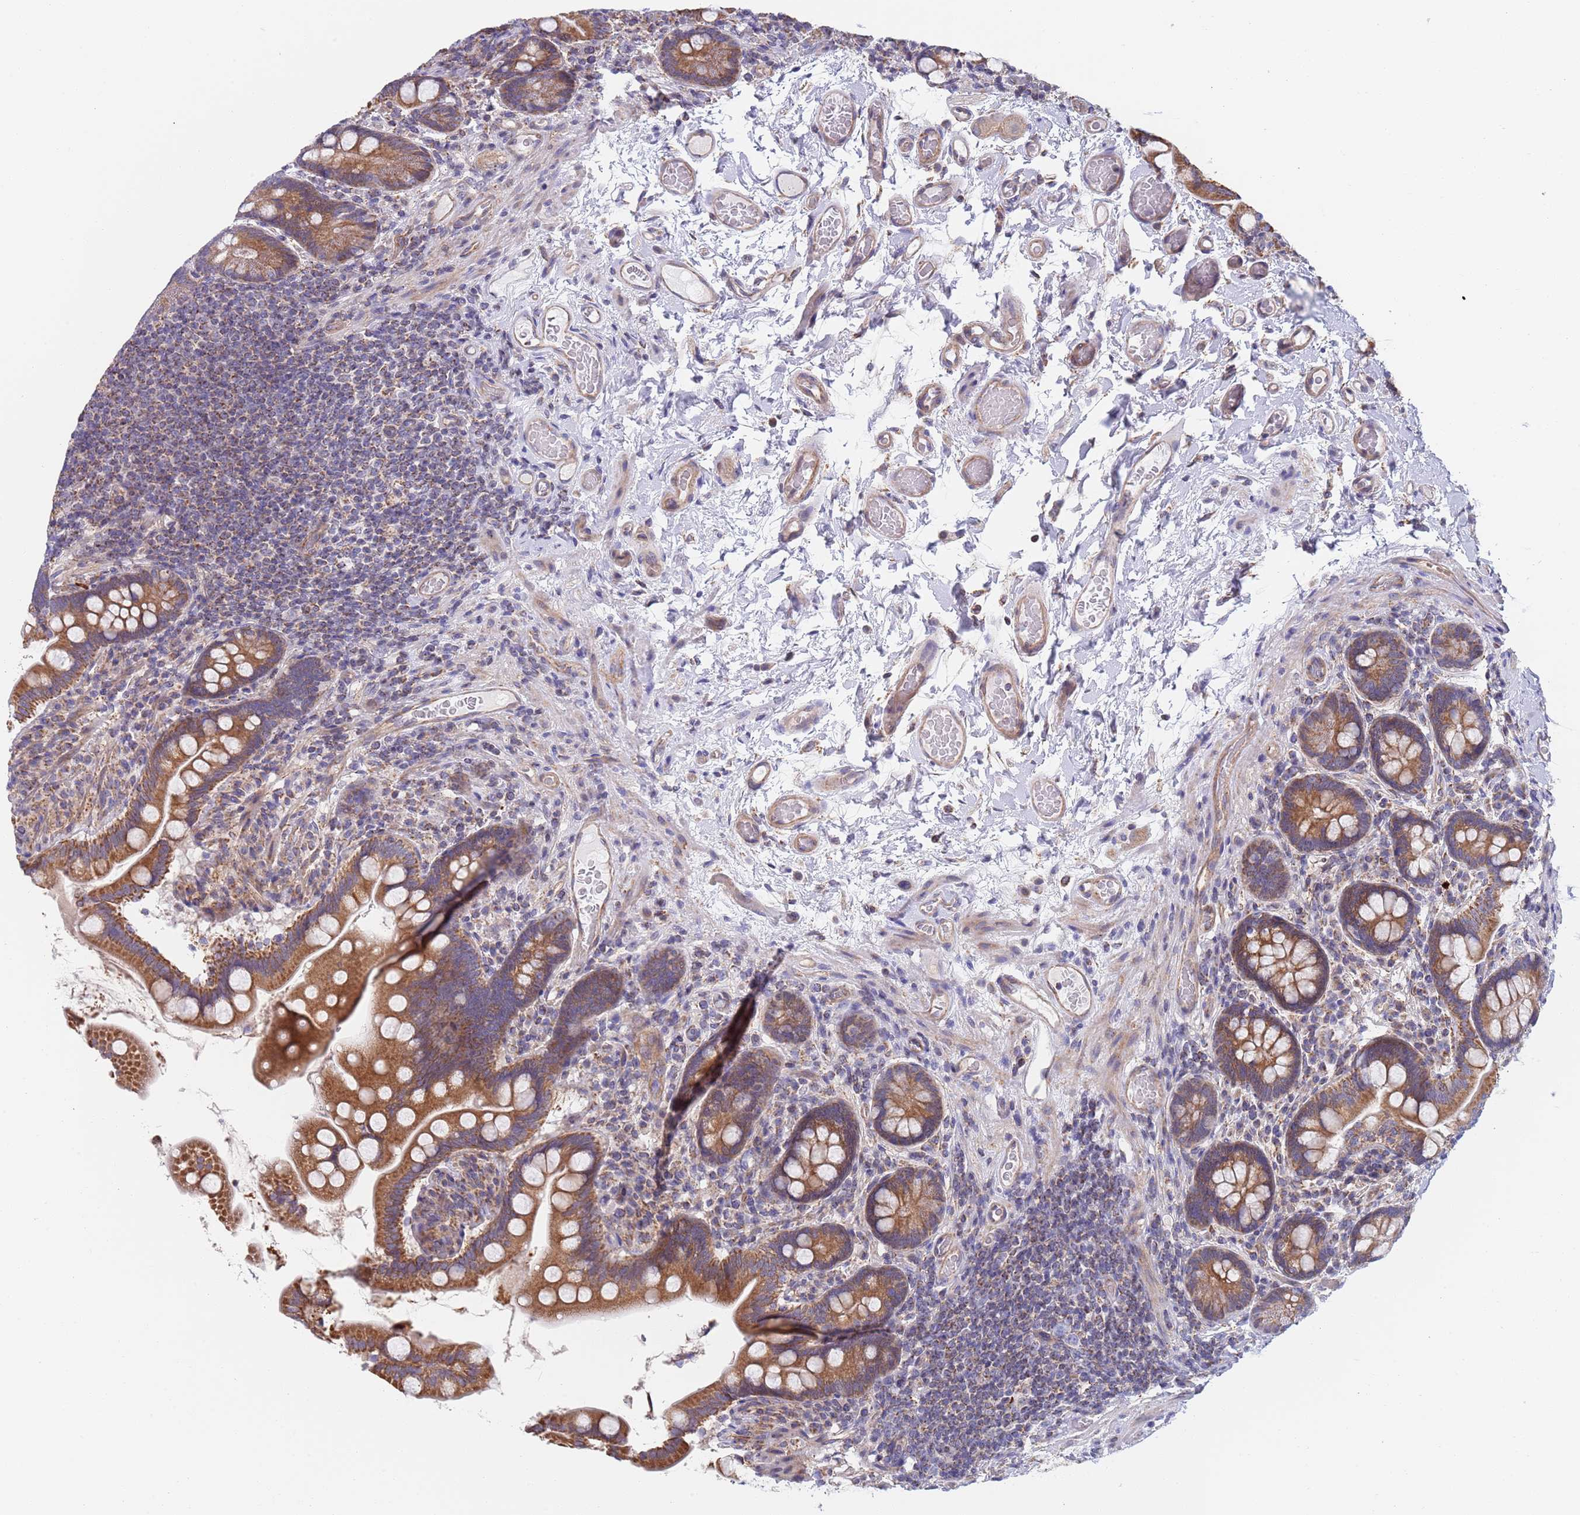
{"staining": {"intensity": "moderate", "quantity": ">75%", "location": "cytoplasmic/membranous"}, "tissue": "small intestine", "cell_type": "Glandular cells", "image_type": "normal", "snomed": [{"axis": "morphology", "description": "Normal tissue, NOS"}, {"axis": "topography", "description": "Small intestine"}], "caption": "An immunohistochemistry (IHC) micrograph of unremarkable tissue is shown. Protein staining in brown highlights moderate cytoplasmic/membranous positivity in small intestine within glandular cells. The protein of interest is stained brown, and the nuclei are stained in blue (DAB (3,3'-diaminobenzidine) IHC with brightfield microscopy, high magnification).", "gene": "PWWP3A", "patient": {"sex": "female", "age": 64}}